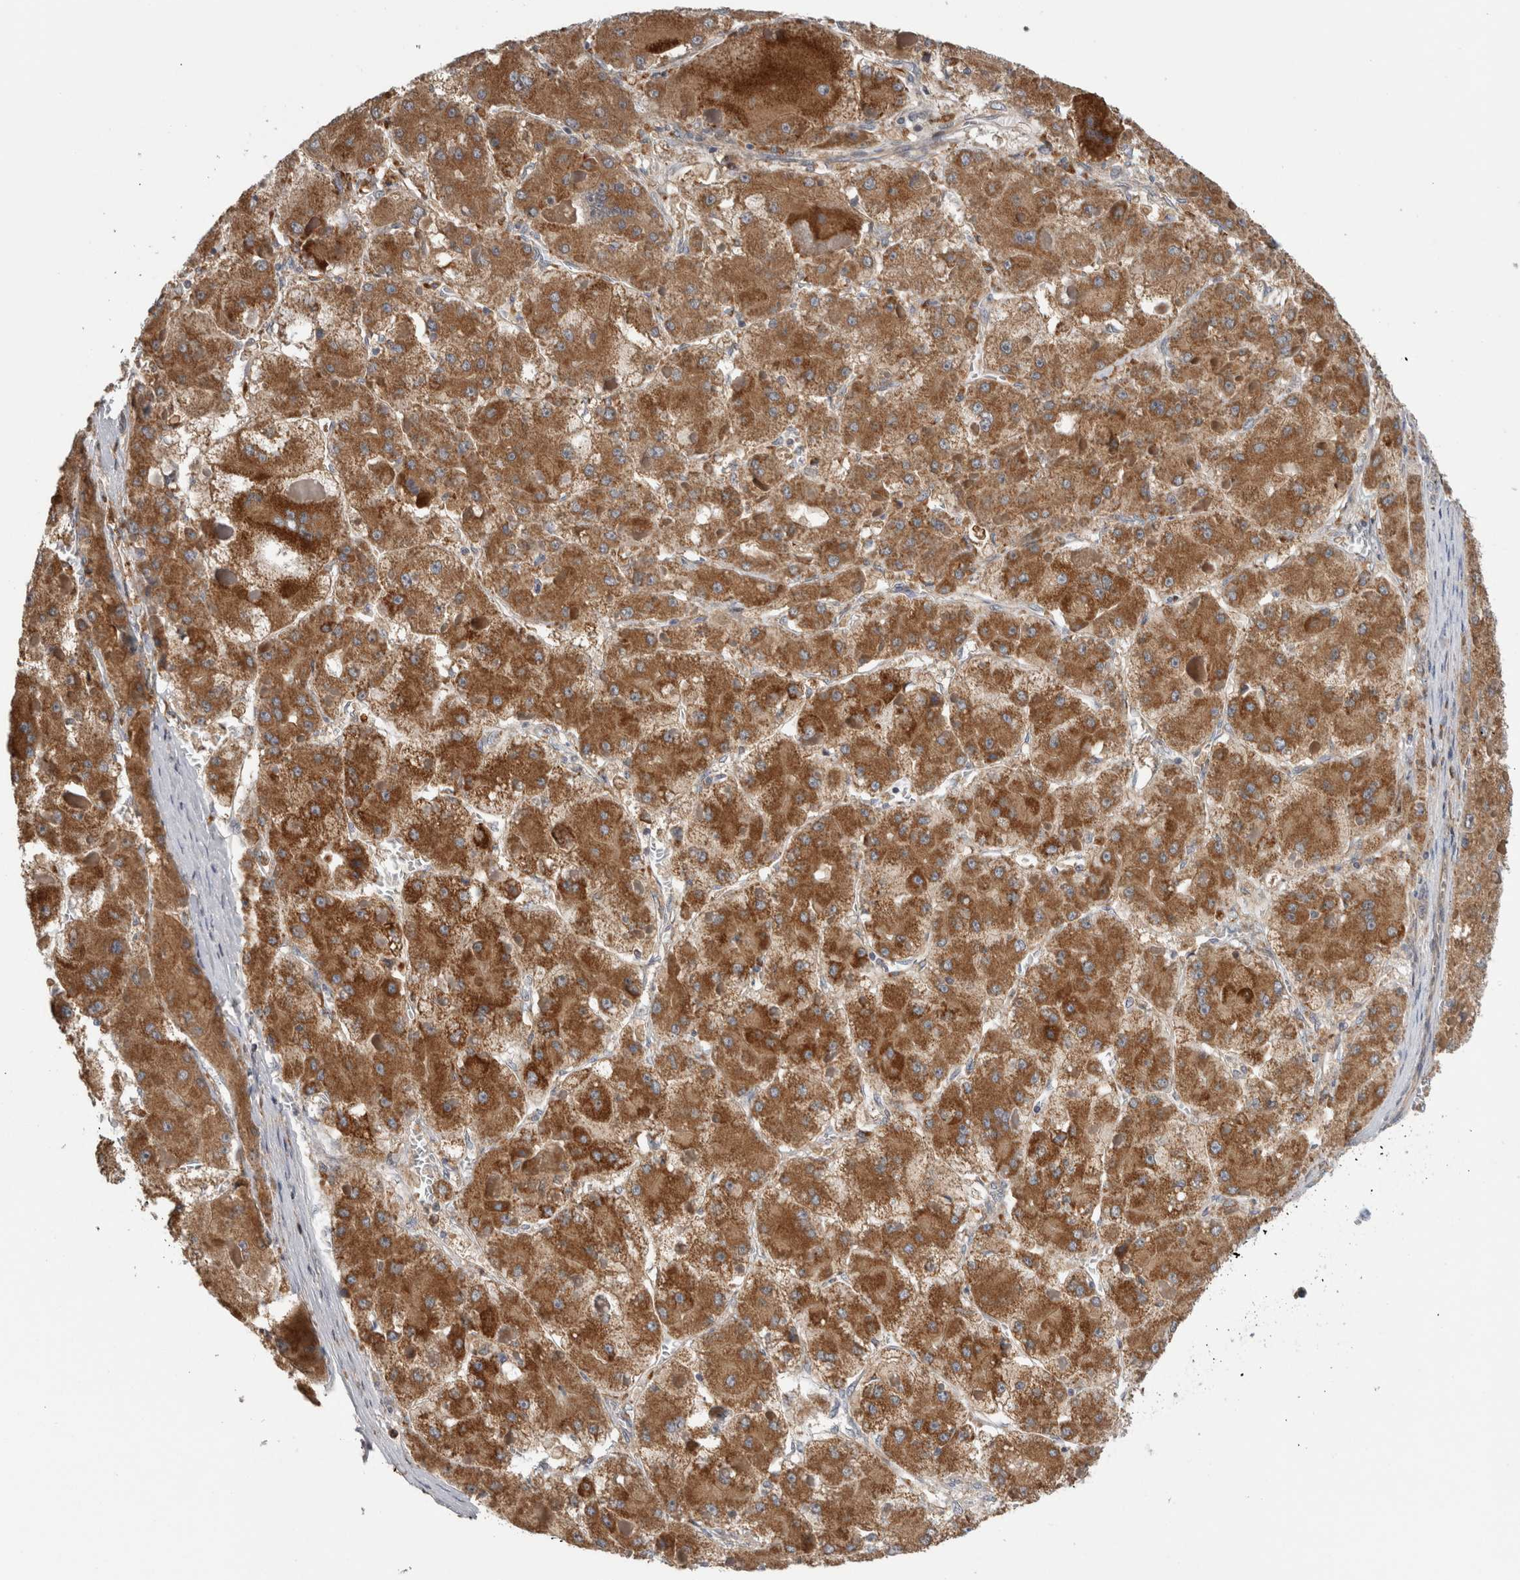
{"staining": {"intensity": "moderate", "quantity": ">75%", "location": "cytoplasmic/membranous"}, "tissue": "liver cancer", "cell_type": "Tumor cells", "image_type": "cancer", "snomed": [{"axis": "morphology", "description": "Carcinoma, Hepatocellular, NOS"}, {"axis": "topography", "description": "Liver"}], "caption": "A histopathology image showing moderate cytoplasmic/membranous expression in about >75% of tumor cells in hepatocellular carcinoma (liver), as visualized by brown immunohistochemical staining.", "gene": "ADGRL3", "patient": {"sex": "female", "age": 73}}